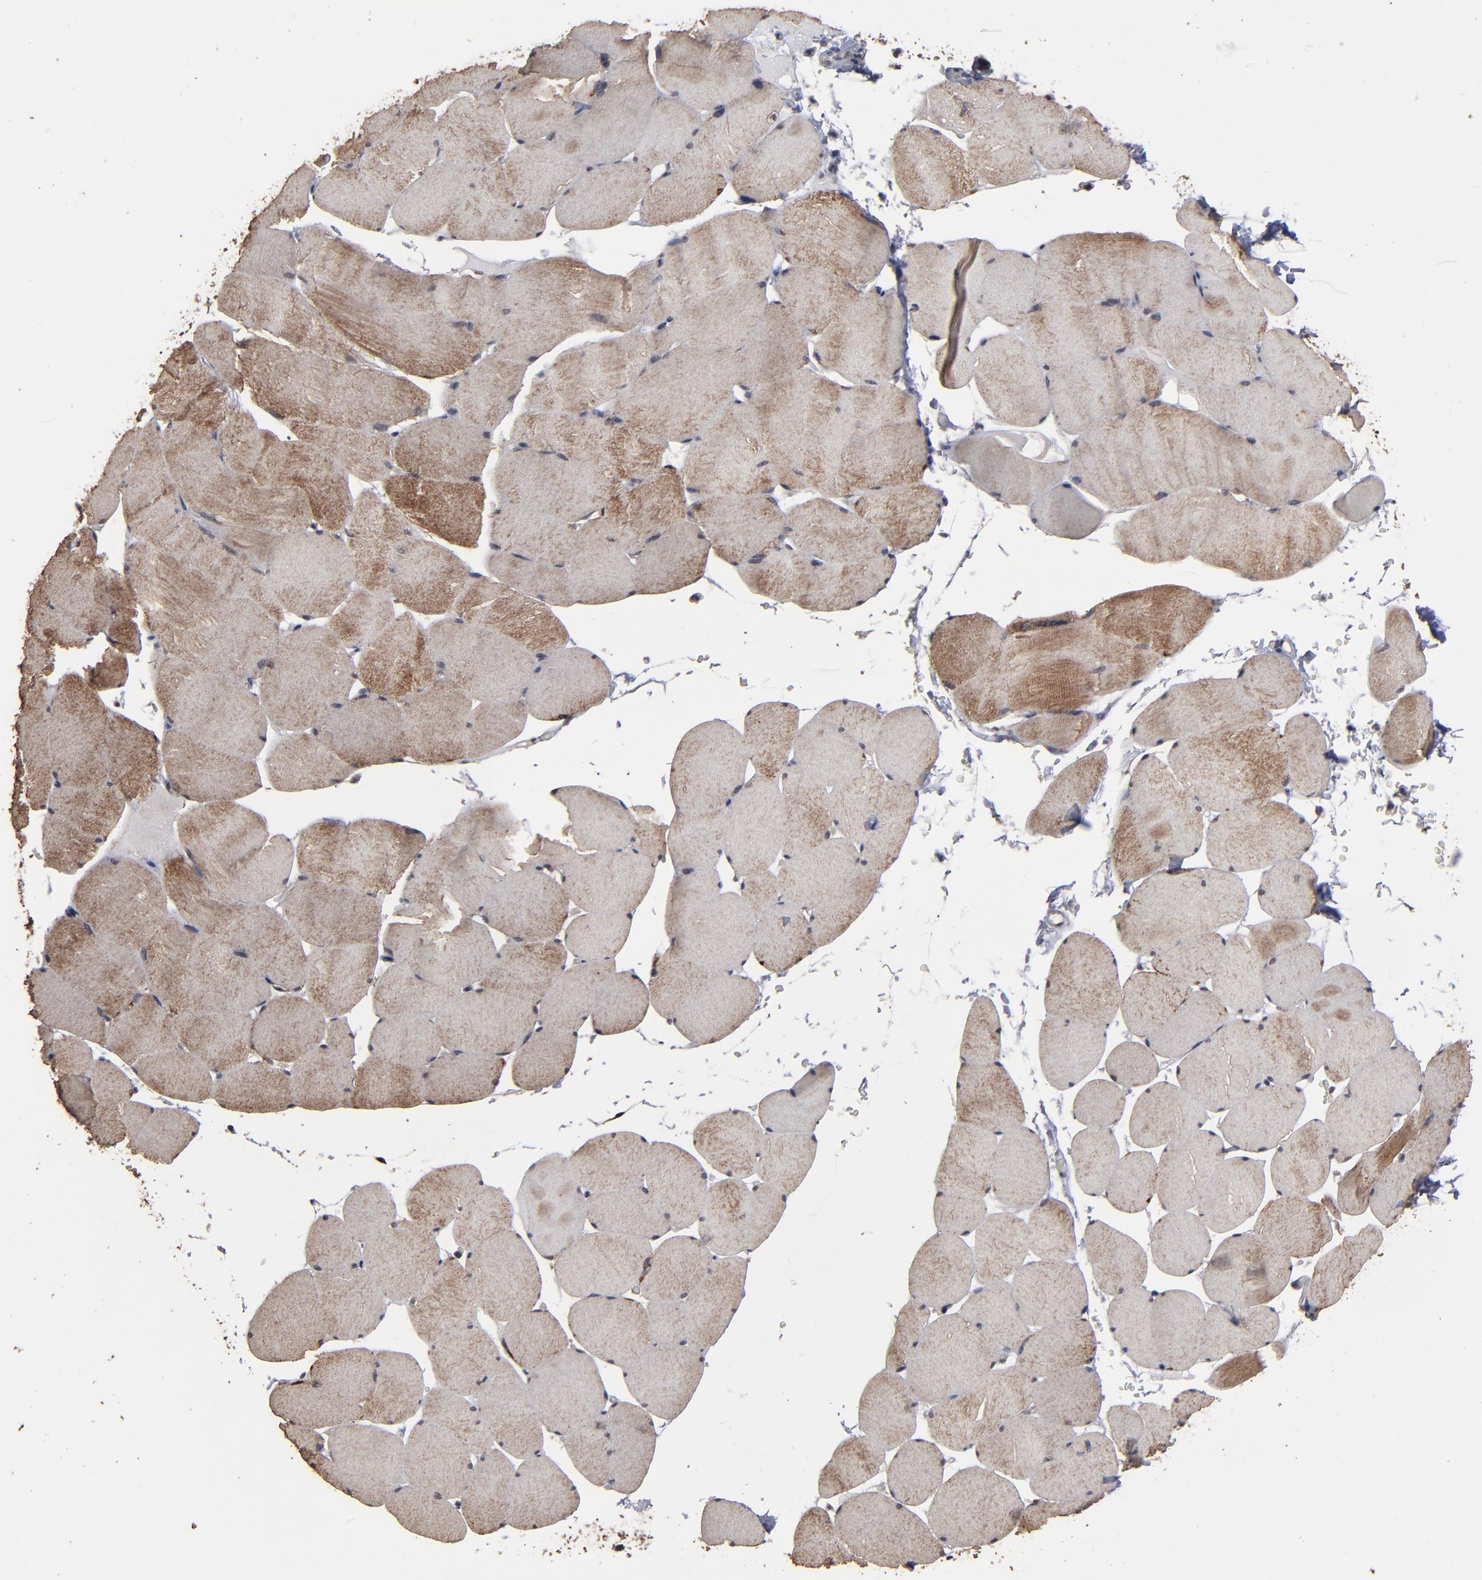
{"staining": {"intensity": "strong", "quantity": "25%-75%", "location": "cytoplasmic/membranous"}, "tissue": "skeletal muscle", "cell_type": "Myocytes", "image_type": "normal", "snomed": [{"axis": "morphology", "description": "Normal tissue, NOS"}, {"axis": "topography", "description": "Skeletal muscle"}], "caption": "Protein expression analysis of normal human skeletal muscle reveals strong cytoplasmic/membranous staining in approximately 25%-75% of myocytes. The staining is performed using DAB (3,3'-diaminobenzidine) brown chromogen to label protein expression. The nuclei are counter-stained blue using hematoxylin.", "gene": "BNIP3", "patient": {"sex": "male", "age": 62}}